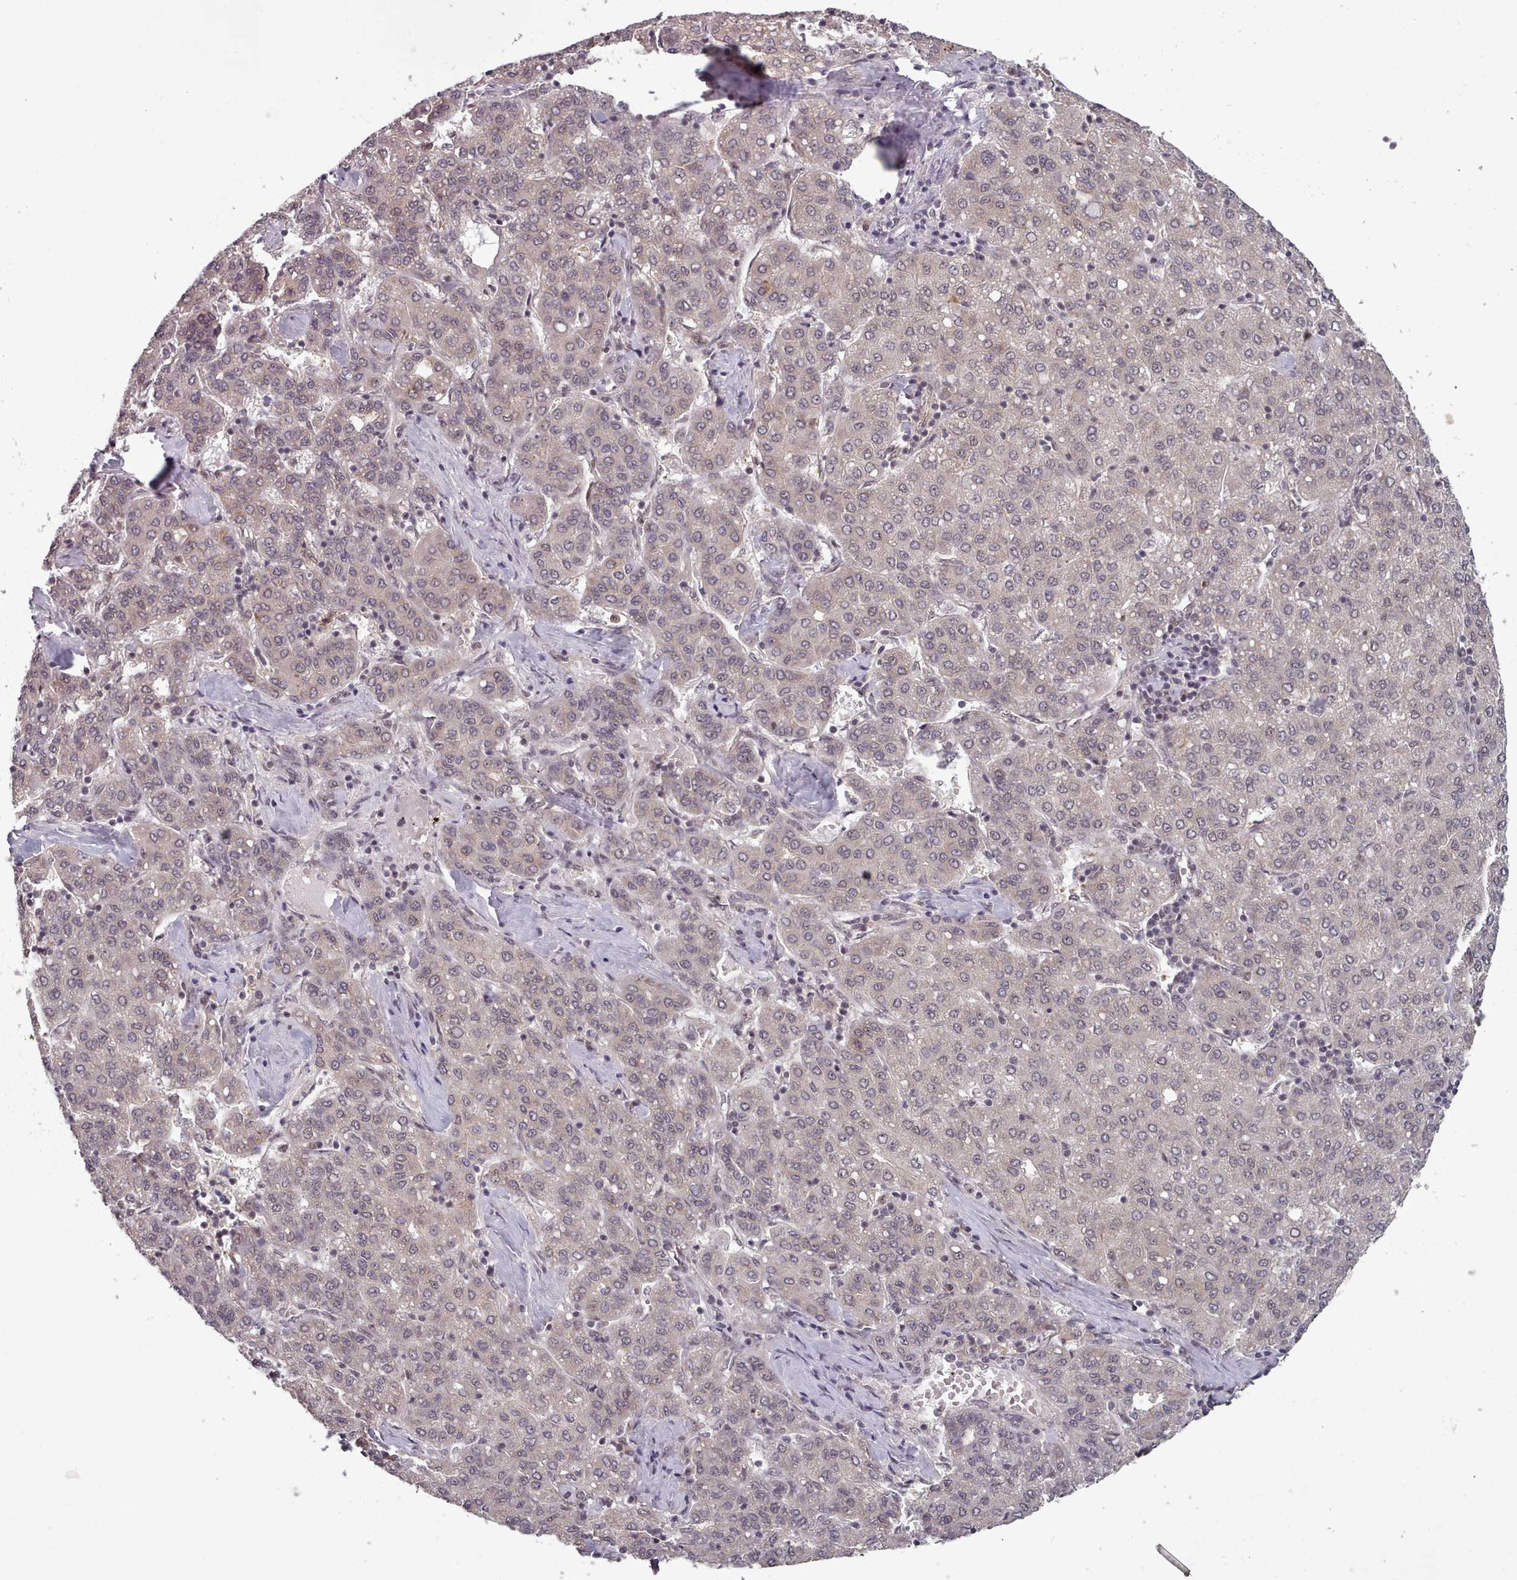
{"staining": {"intensity": "weak", "quantity": "<25%", "location": "cytoplasmic/membranous"}, "tissue": "liver cancer", "cell_type": "Tumor cells", "image_type": "cancer", "snomed": [{"axis": "morphology", "description": "Carcinoma, Hepatocellular, NOS"}, {"axis": "topography", "description": "Liver"}], "caption": "Immunohistochemistry (IHC) image of liver cancer (hepatocellular carcinoma) stained for a protein (brown), which displays no positivity in tumor cells. The staining is performed using DAB (3,3'-diaminobenzidine) brown chromogen with nuclei counter-stained in using hematoxylin.", "gene": "DHX8", "patient": {"sex": "male", "age": 65}}